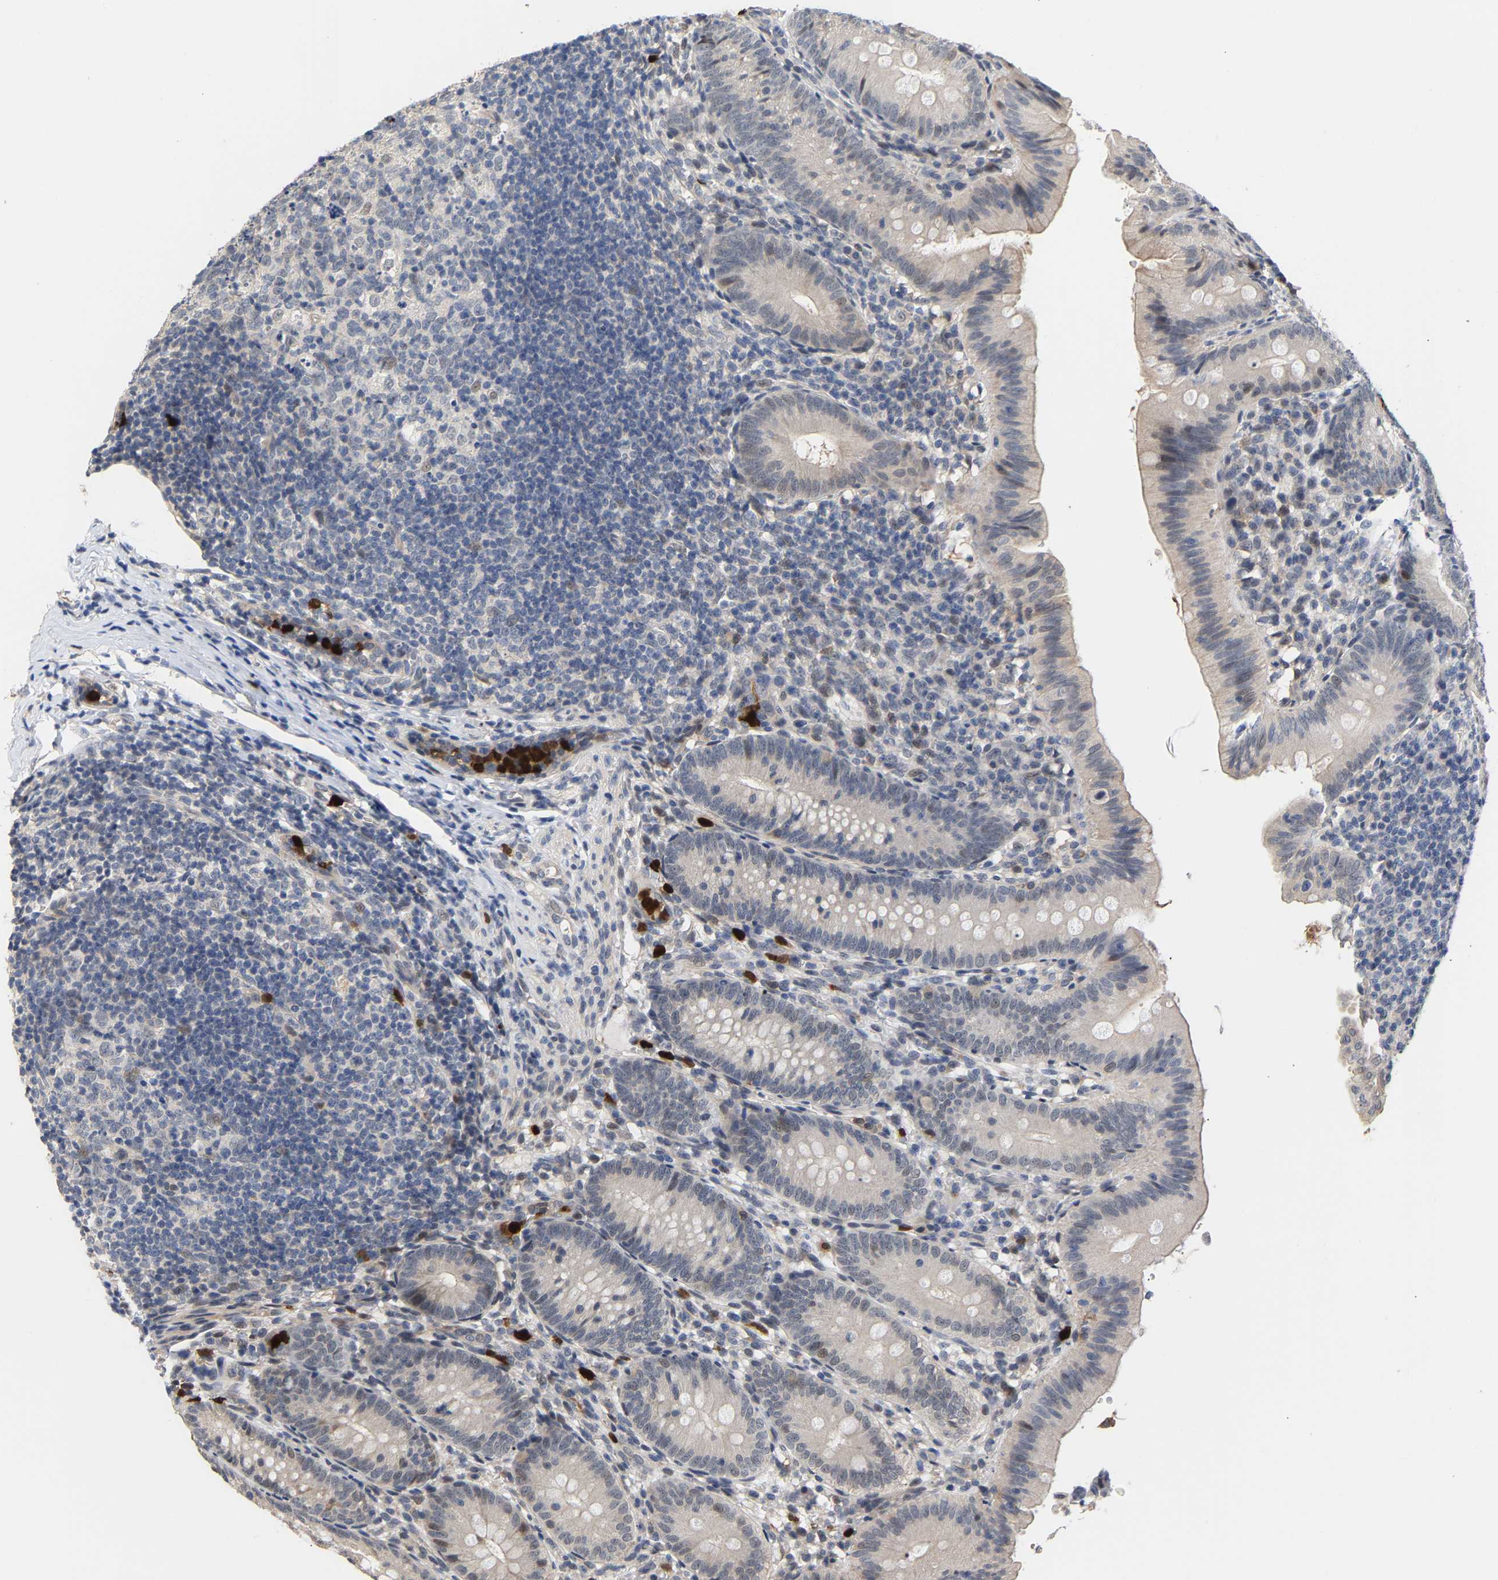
{"staining": {"intensity": "weak", "quantity": "<25%", "location": "cytoplasmic/membranous,nuclear"}, "tissue": "appendix", "cell_type": "Glandular cells", "image_type": "normal", "snomed": [{"axis": "morphology", "description": "Normal tissue, NOS"}, {"axis": "topography", "description": "Appendix"}], "caption": "DAB (3,3'-diaminobenzidine) immunohistochemical staining of unremarkable appendix displays no significant staining in glandular cells. (Immunohistochemistry (ihc), brightfield microscopy, high magnification).", "gene": "TDRD7", "patient": {"sex": "male", "age": 1}}